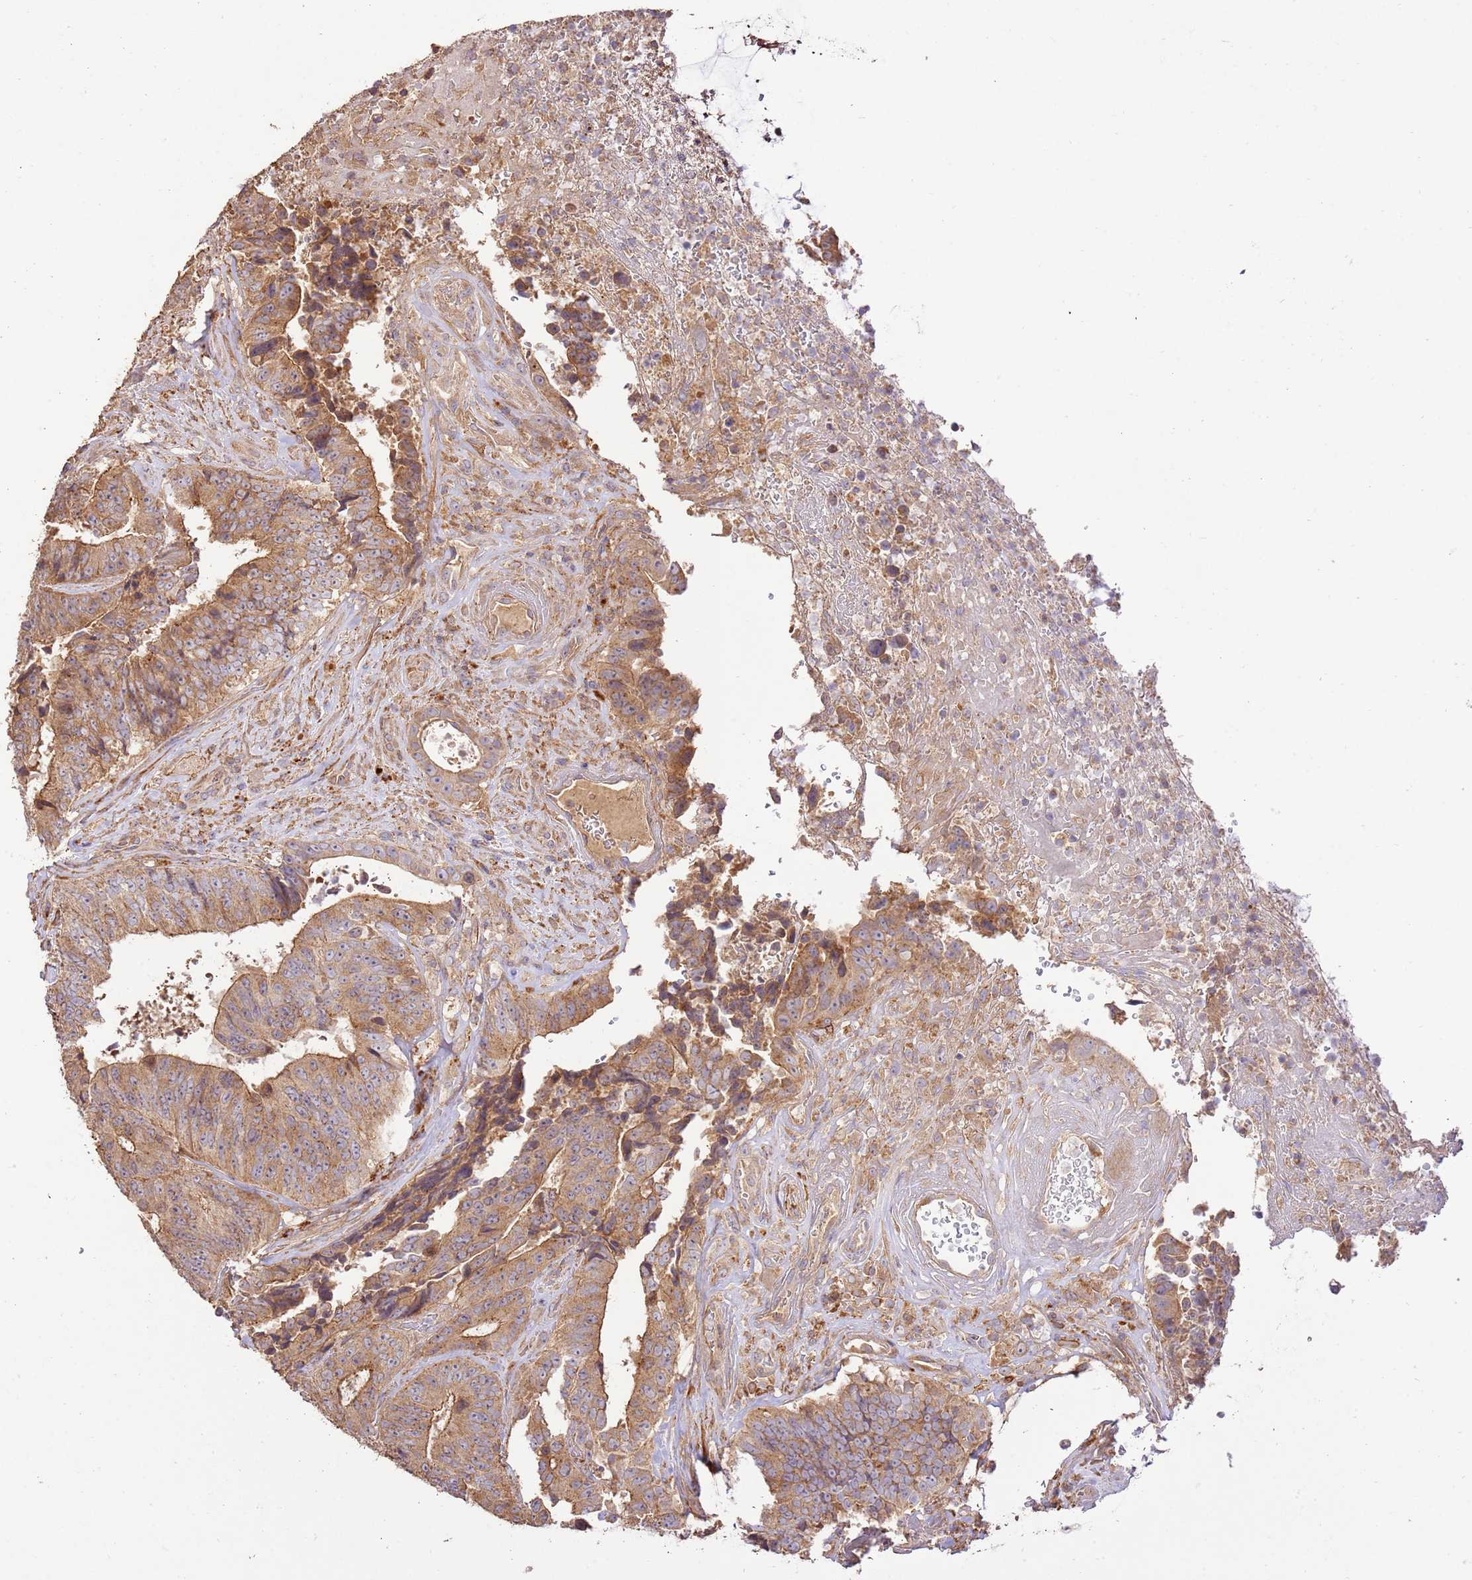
{"staining": {"intensity": "moderate", "quantity": ">75%", "location": "cytoplasmic/membranous"}, "tissue": "colorectal cancer", "cell_type": "Tumor cells", "image_type": "cancer", "snomed": [{"axis": "morphology", "description": "Adenocarcinoma, NOS"}, {"axis": "topography", "description": "Rectum"}], "caption": "A photomicrograph of human colorectal adenocarcinoma stained for a protein demonstrates moderate cytoplasmic/membranous brown staining in tumor cells.", "gene": "CEP55", "patient": {"sex": "male", "age": 72}}